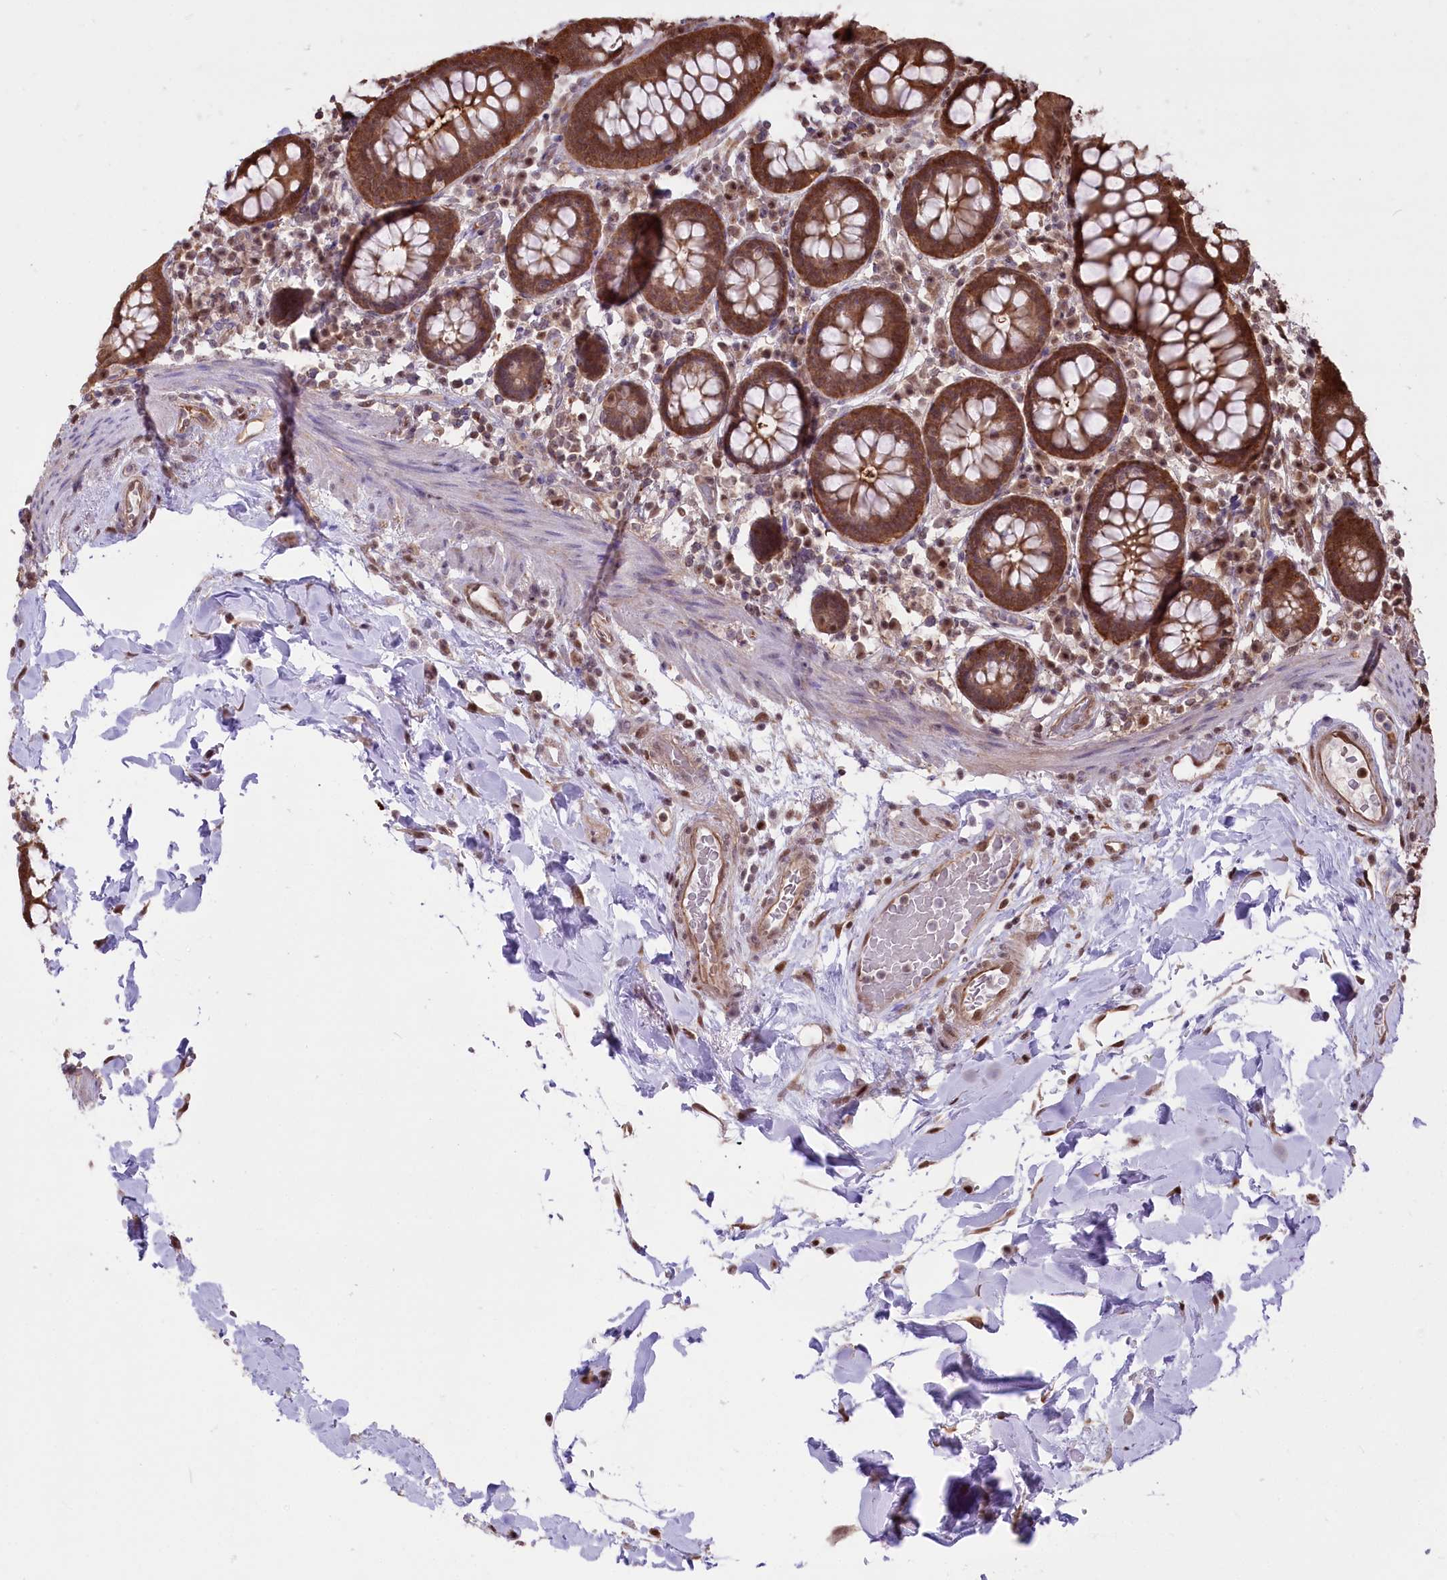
{"staining": {"intensity": "moderate", "quantity": ">75%", "location": "cytoplasmic/membranous"}, "tissue": "colon", "cell_type": "Endothelial cells", "image_type": "normal", "snomed": [{"axis": "morphology", "description": "Normal tissue, NOS"}, {"axis": "topography", "description": "Colon"}], "caption": "Immunohistochemistry (IHC) of benign human colon reveals medium levels of moderate cytoplasmic/membranous staining in about >75% of endothelial cells.", "gene": "PSMA1", "patient": {"sex": "female", "age": 79}}